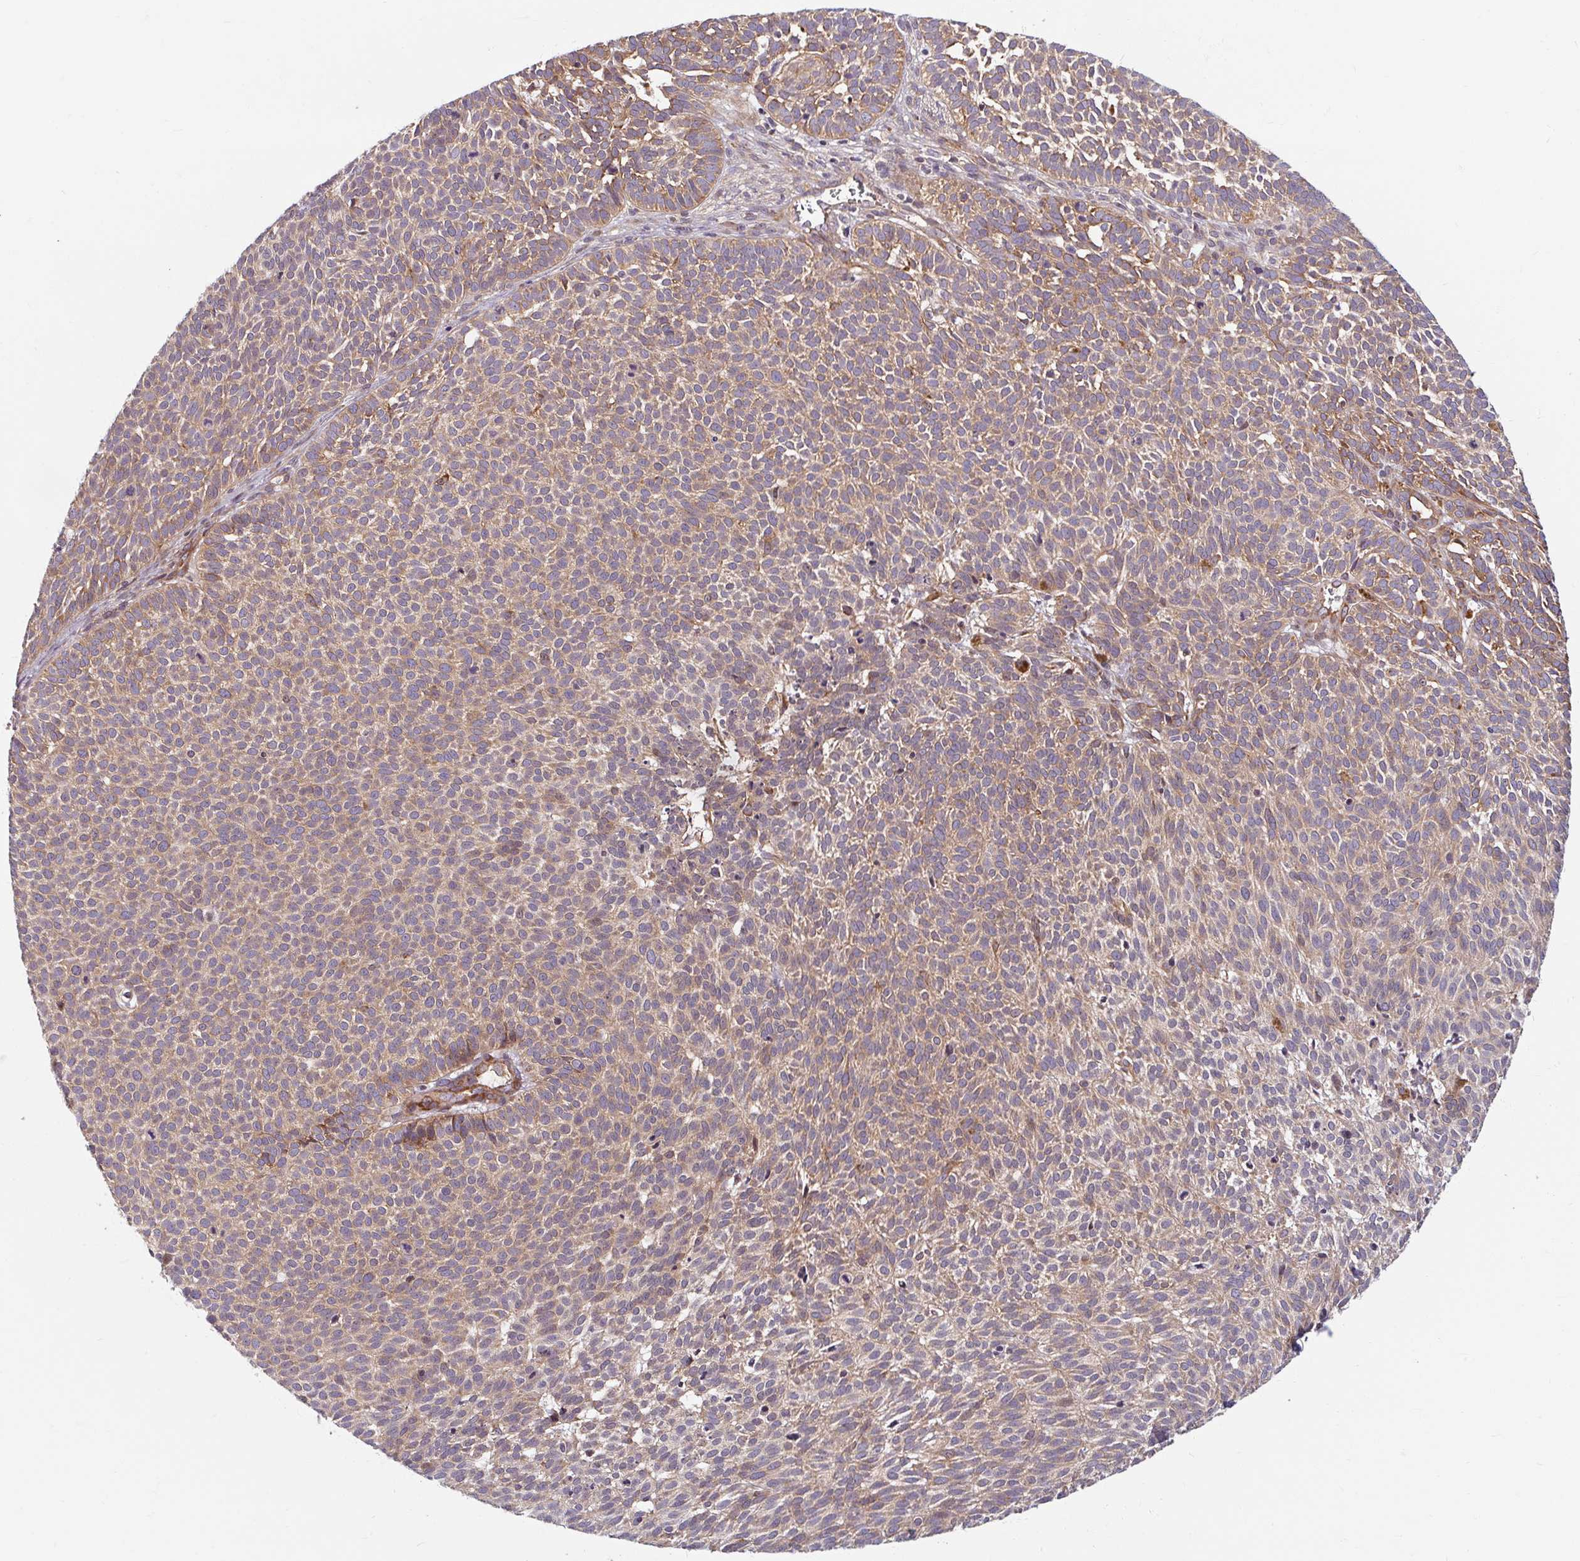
{"staining": {"intensity": "weak", "quantity": ">75%", "location": "cytoplasmic/membranous"}, "tissue": "skin cancer", "cell_type": "Tumor cells", "image_type": "cancer", "snomed": [{"axis": "morphology", "description": "Basal cell carcinoma"}, {"axis": "topography", "description": "Skin"}], "caption": "An immunohistochemistry histopathology image of neoplastic tissue is shown. Protein staining in brown labels weak cytoplasmic/membranous positivity in skin cancer within tumor cells.", "gene": "BTF3", "patient": {"sex": "male", "age": 63}}